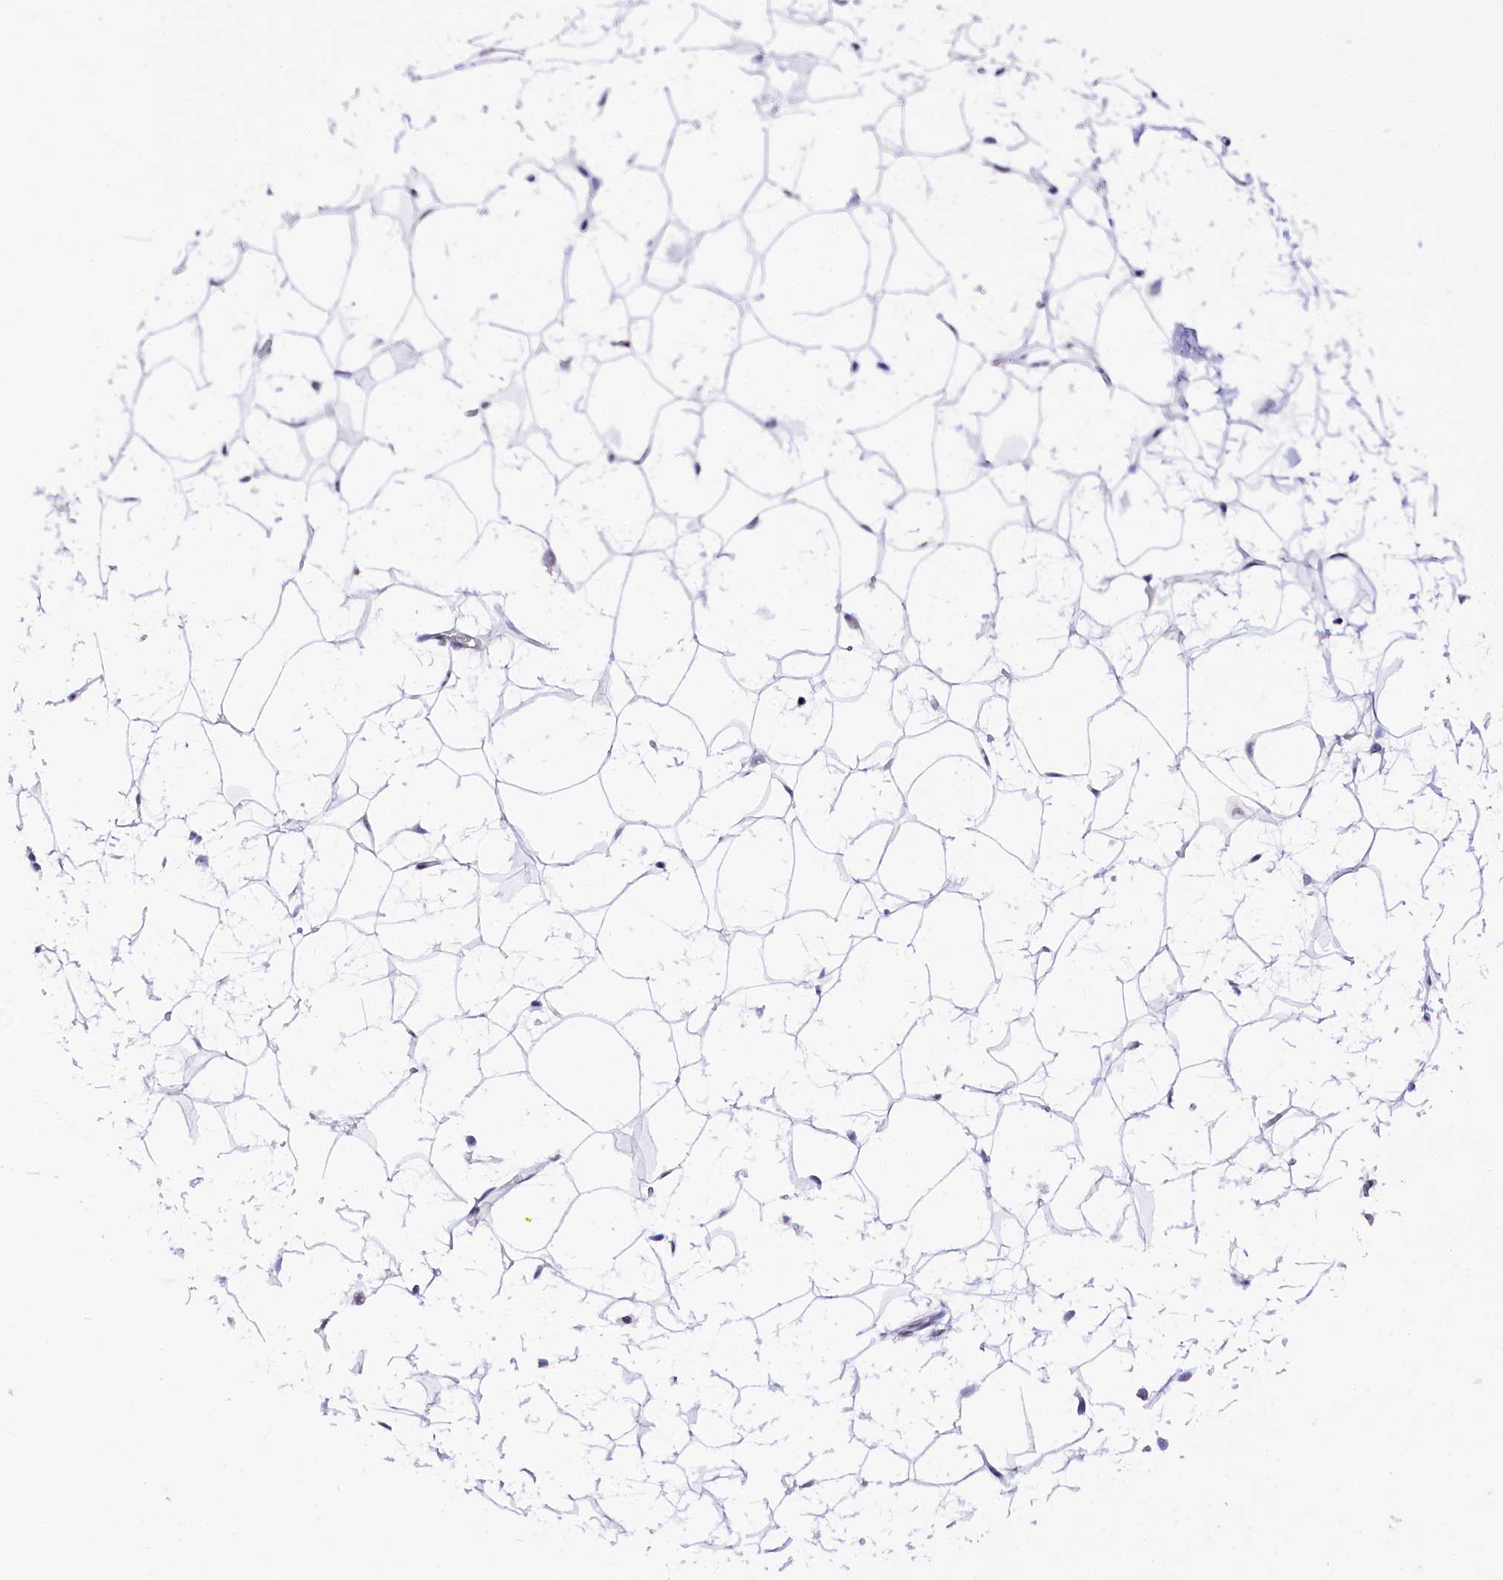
{"staining": {"intensity": "negative", "quantity": "none", "location": "none"}, "tissue": "adipose tissue", "cell_type": "Adipocytes", "image_type": "normal", "snomed": [{"axis": "morphology", "description": "Normal tissue, NOS"}, {"axis": "topography", "description": "Breast"}], "caption": "This histopathology image is of unremarkable adipose tissue stained with immunohistochemistry (IHC) to label a protein in brown with the nuclei are counter-stained blue. There is no expression in adipocytes.", "gene": "SPATS2", "patient": {"sex": "female", "age": 26}}